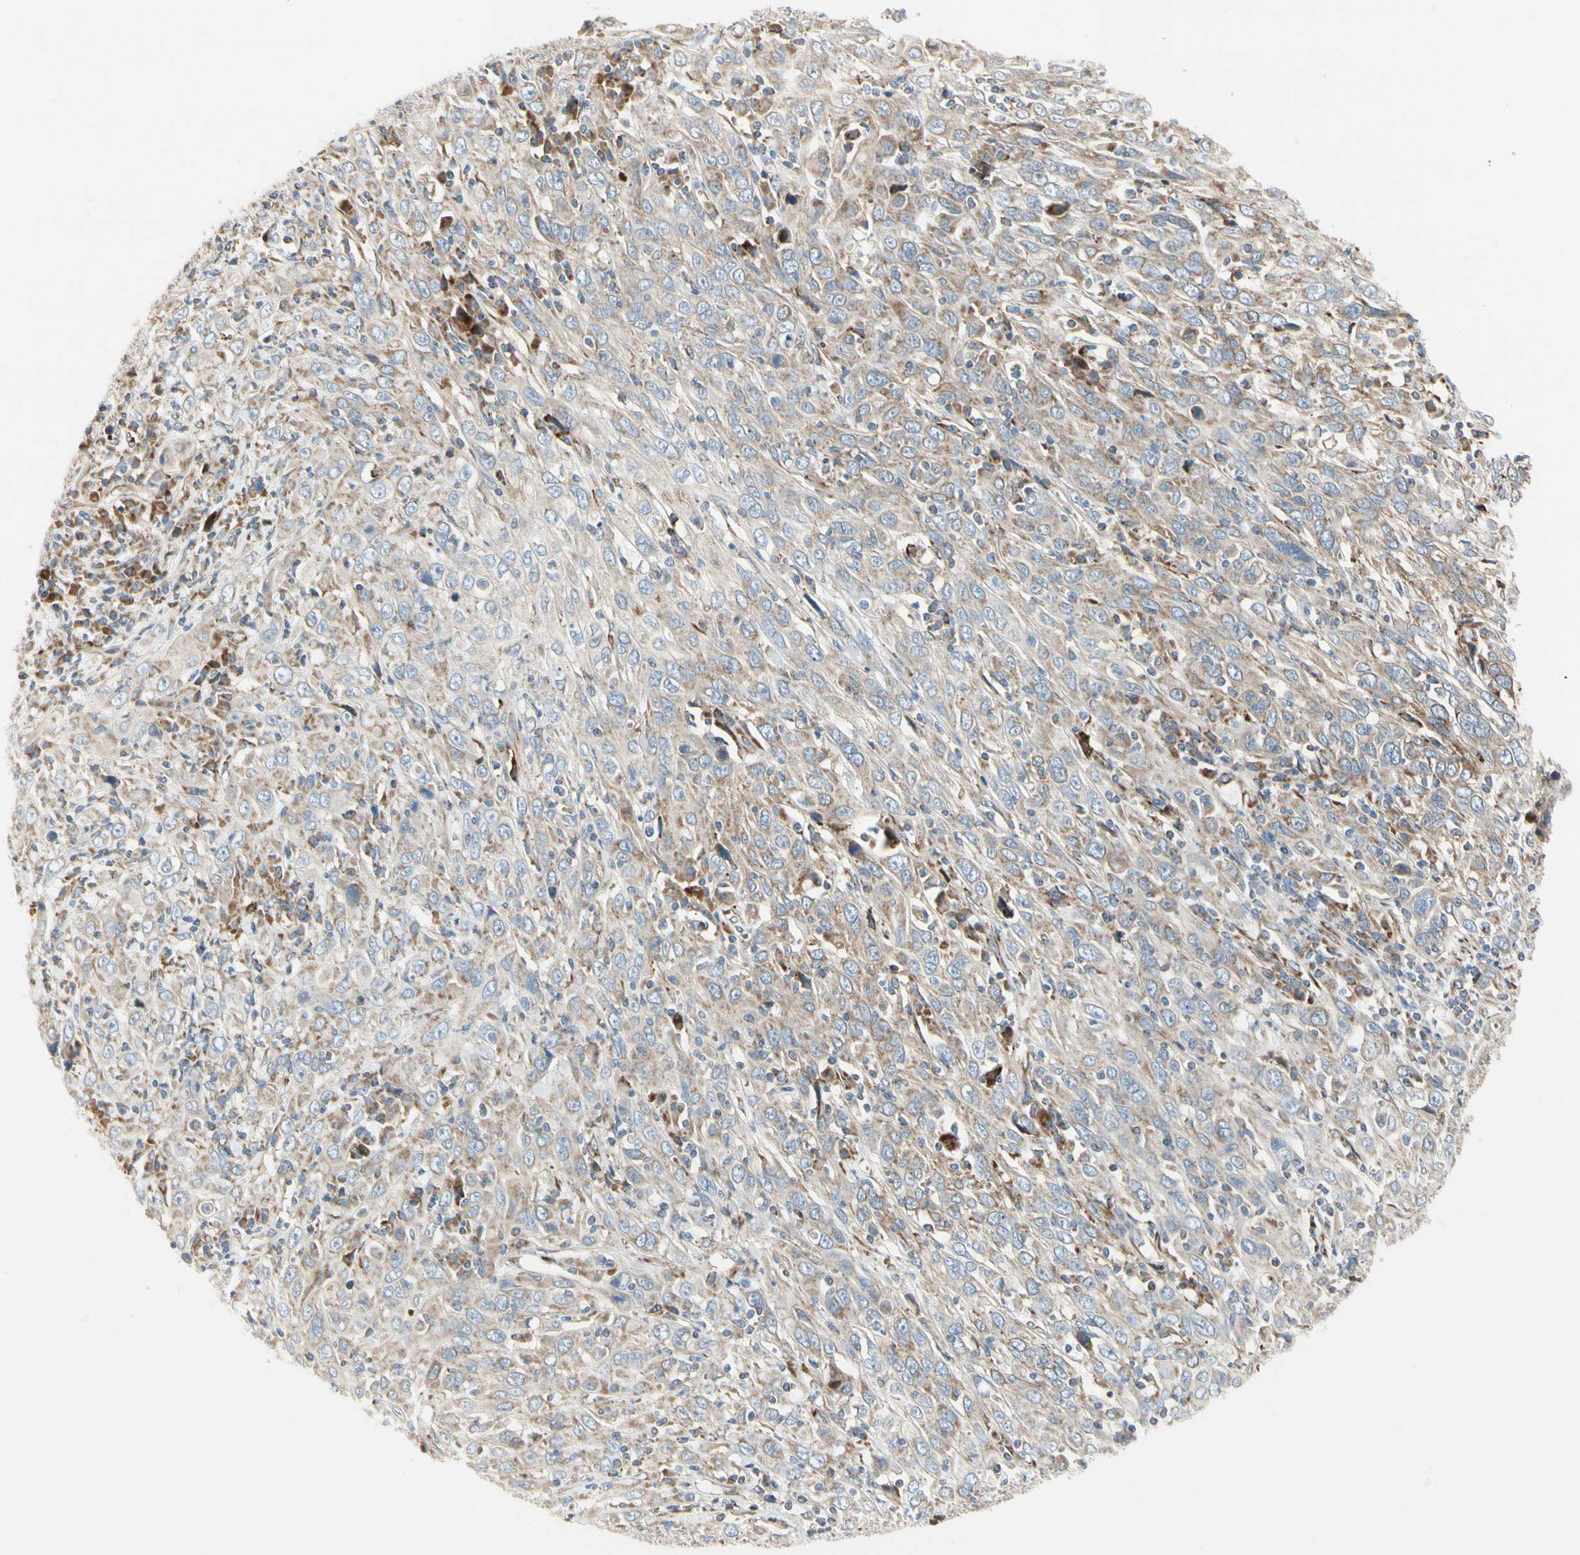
{"staining": {"intensity": "weak", "quantity": ">75%", "location": "cytoplasmic/membranous"}, "tissue": "cervical cancer", "cell_type": "Tumor cells", "image_type": "cancer", "snomed": [{"axis": "morphology", "description": "Squamous cell carcinoma, NOS"}, {"axis": "topography", "description": "Cervix"}], "caption": "The immunohistochemical stain highlights weak cytoplasmic/membranous expression in tumor cells of cervical cancer tissue.", "gene": "MRPL9", "patient": {"sex": "female", "age": 46}}